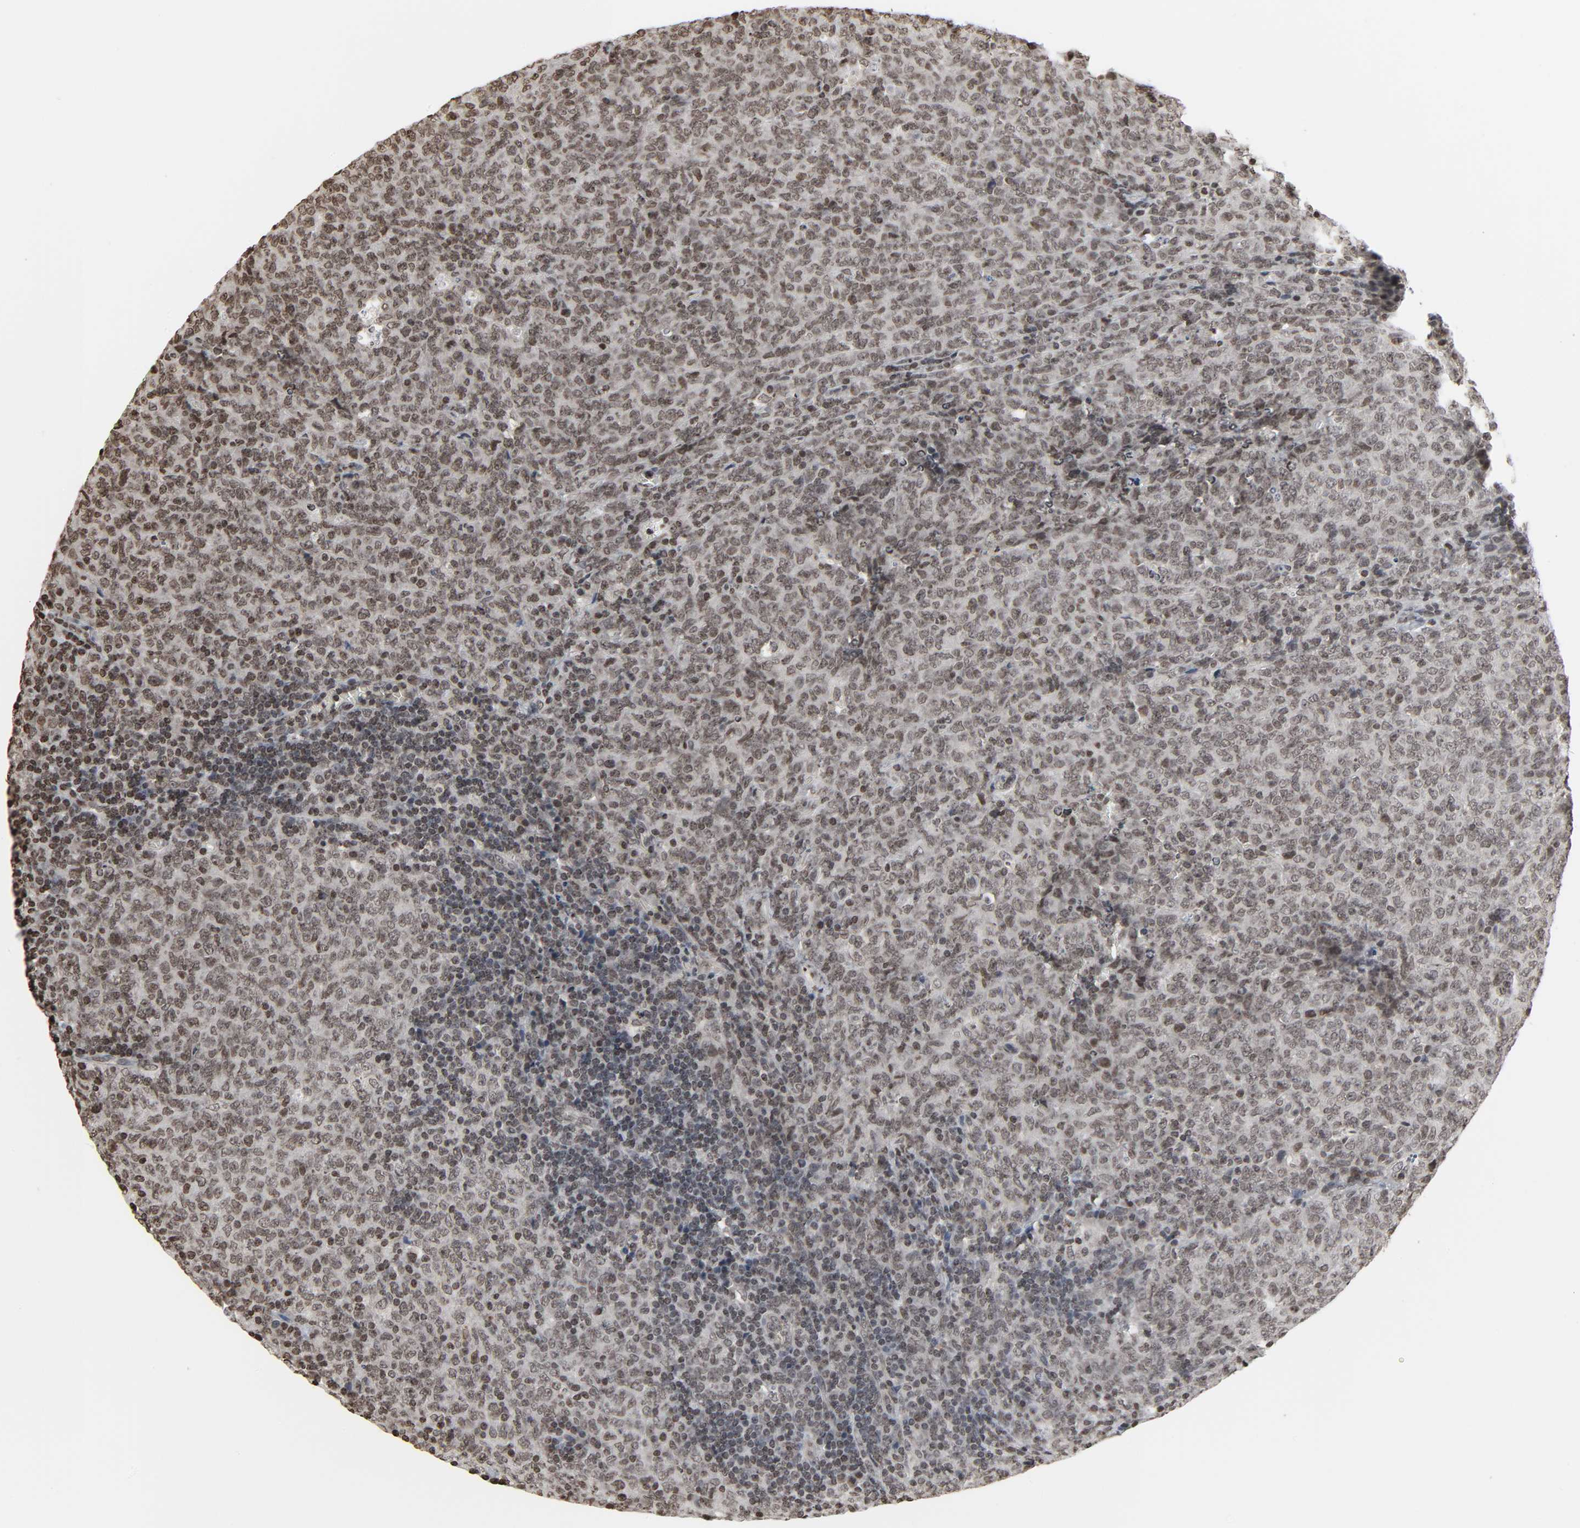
{"staining": {"intensity": "weak", "quantity": ">75%", "location": "nuclear"}, "tissue": "lymphoma", "cell_type": "Tumor cells", "image_type": "cancer", "snomed": [{"axis": "morphology", "description": "Malignant lymphoma, non-Hodgkin's type, High grade"}, {"axis": "topography", "description": "Tonsil"}], "caption": "The micrograph demonstrates immunohistochemical staining of malignant lymphoma, non-Hodgkin's type (high-grade). There is weak nuclear staining is identified in about >75% of tumor cells. (Brightfield microscopy of DAB IHC at high magnification).", "gene": "ELAVL1", "patient": {"sex": "female", "age": 36}}